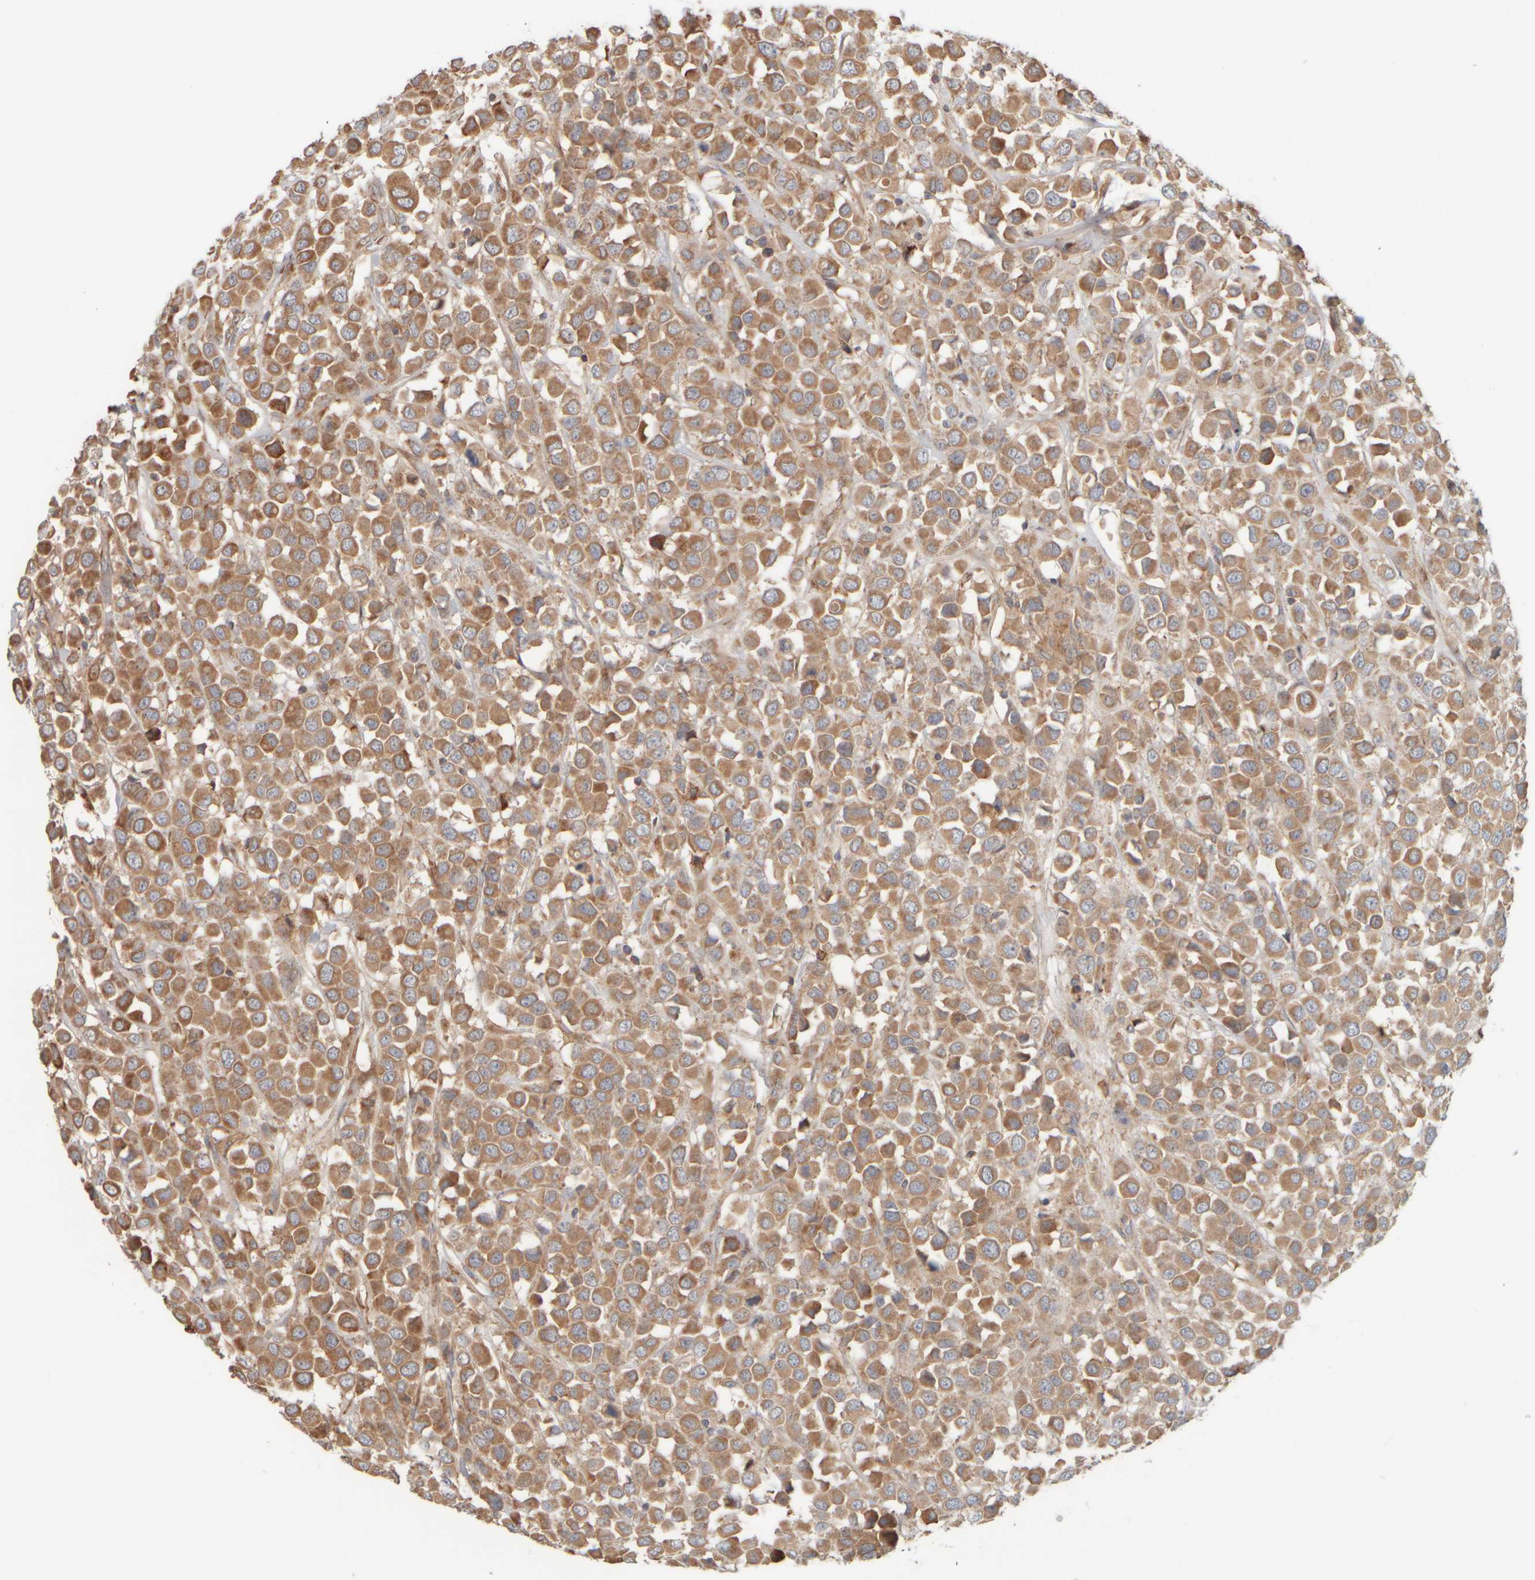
{"staining": {"intensity": "moderate", "quantity": ">75%", "location": "cytoplasmic/membranous"}, "tissue": "breast cancer", "cell_type": "Tumor cells", "image_type": "cancer", "snomed": [{"axis": "morphology", "description": "Duct carcinoma"}, {"axis": "topography", "description": "Breast"}], "caption": "Immunohistochemical staining of breast cancer shows medium levels of moderate cytoplasmic/membranous staining in about >75% of tumor cells.", "gene": "EIF2B3", "patient": {"sex": "female", "age": 61}}